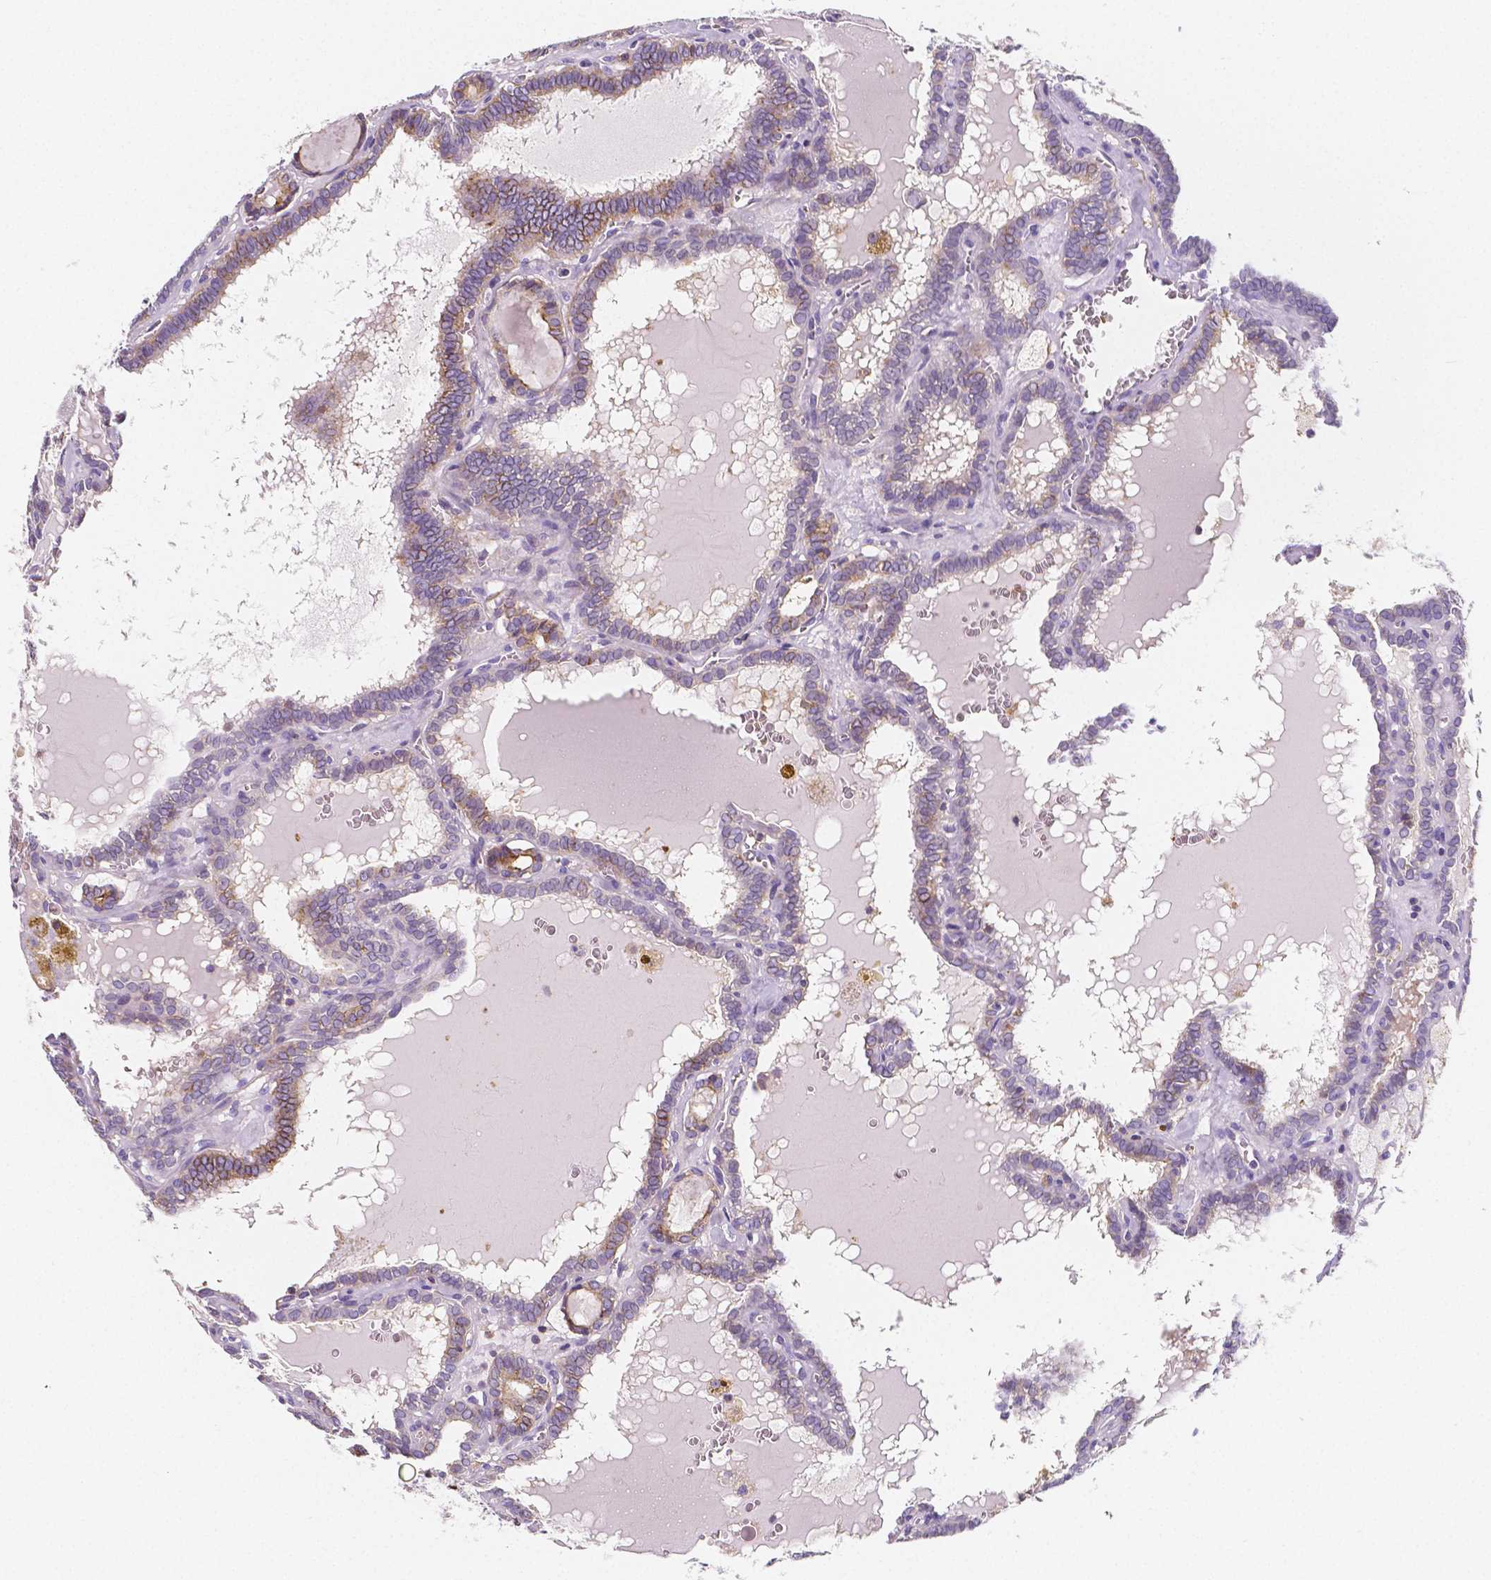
{"staining": {"intensity": "weak", "quantity": "<25%", "location": "cytoplasmic/membranous"}, "tissue": "thyroid cancer", "cell_type": "Tumor cells", "image_type": "cancer", "snomed": [{"axis": "morphology", "description": "Papillary adenocarcinoma, NOS"}, {"axis": "topography", "description": "Thyroid gland"}], "caption": "IHC micrograph of neoplastic tissue: papillary adenocarcinoma (thyroid) stained with DAB (3,3'-diaminobenzidine) exhibits no significant protein staining in tumor cells. (Brightfield microscopy of DAB immunohistochemistry (IHC) at high magnification).", "gene": "GABRD", "patient": {"sex": "female", "age": 39}}